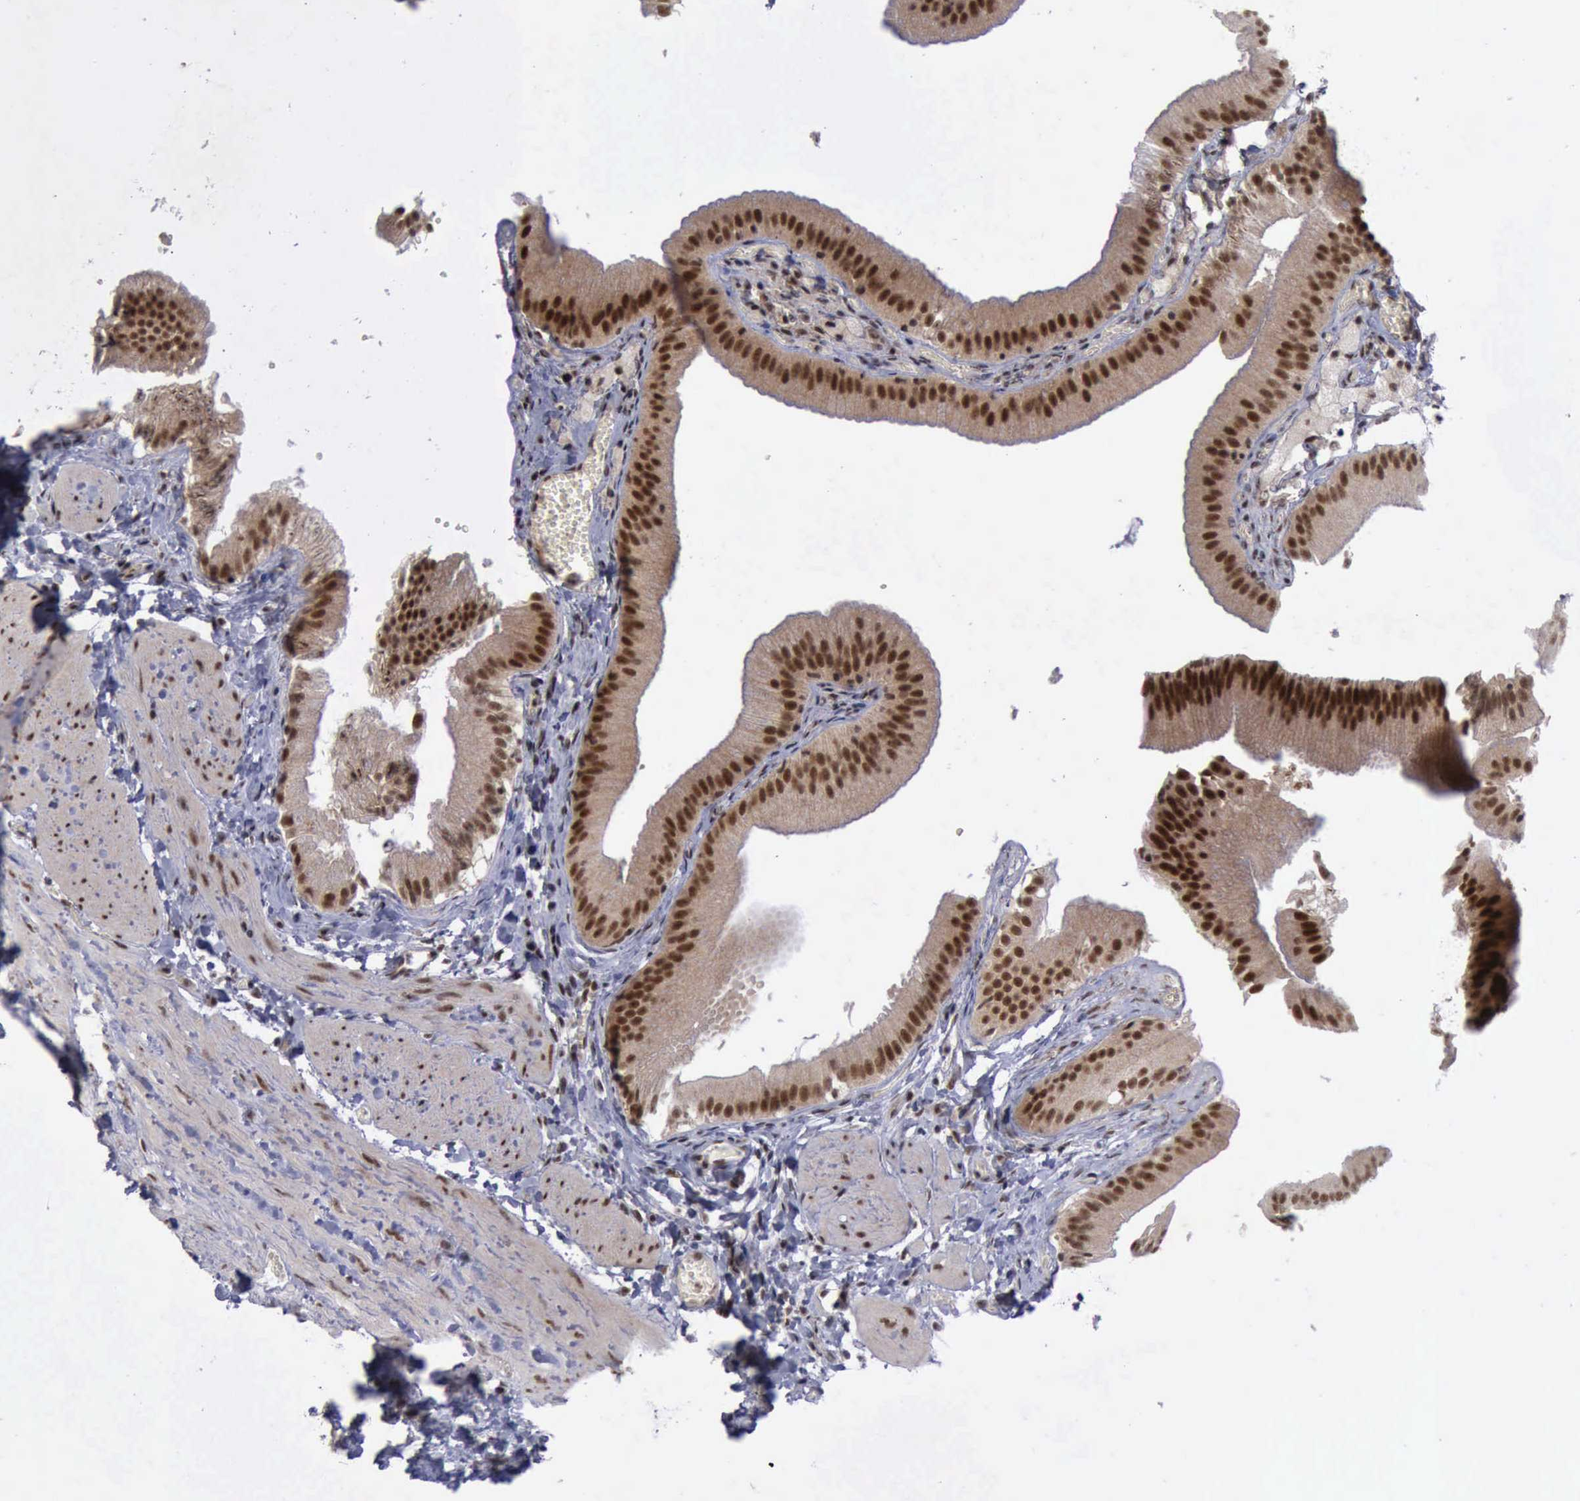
{"staining": {"intensity": "strong", "quantity": ">75%", "location": "cytoplasmic/membranous,nuclear"}, "tissue": "gallbladder", "cell_type": "Glandular cells", "image_type": "normal", "snomed": [{"axis": "morphology", "description": "Normal tissue, NOS"}, {"axis": "topography", "description": "Gallbladder"}], "caption": "The histopathology image displays a brown stain indicating the presence of a protein in the cytoplasmic/membranous,nuclear of glandular cells in gallbladder.", "gene": "ATM", "patient": {"sex": "female", "age": 24}}